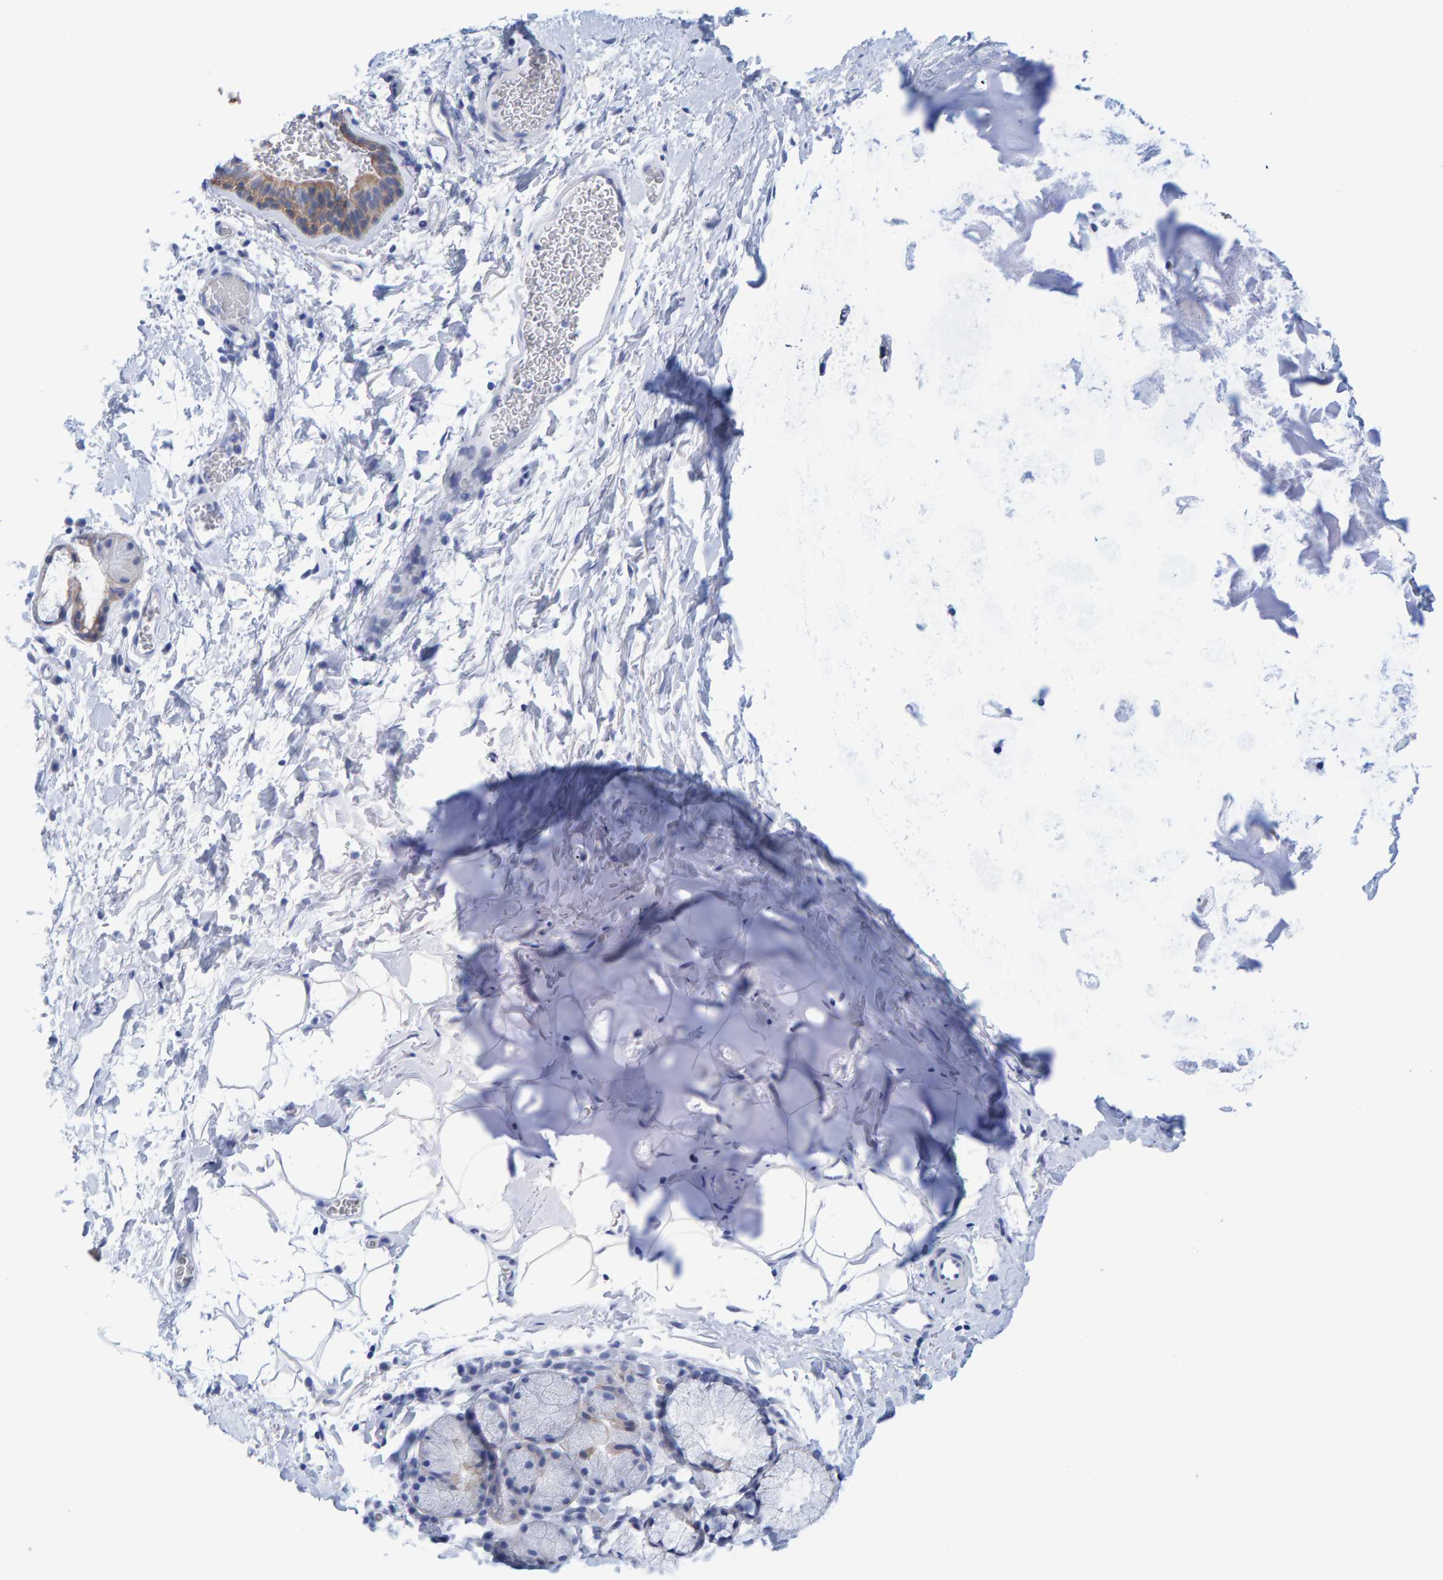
{"staining": {"intensity": "moderate", "quantity": ">75%", "location": "cytoplasmic/membranous"}, "tissue": "bronchus", "cell_type": "Respiratory epithelial cells", "image_type": "normal", "snomed": [{"axis": "morphology", "description": "Normal tissue, NOS"}, {"axis": "topography", "description": "Cartilage tissue"}, {"axis": "topography", "description": "Bronchus"}], "caption": "Bronchus stained with DAB (3,3'-diaminobenzidine) IHC reveals medium levels of moderate cytoplasmic/membranous staining in about >75% of respiratory epithelial cells. (DAB = brown stain, brightfield microscopy at high magnification).", "gene": "JAKMIP3", "patient": {"sex": "female", "age": 53}}